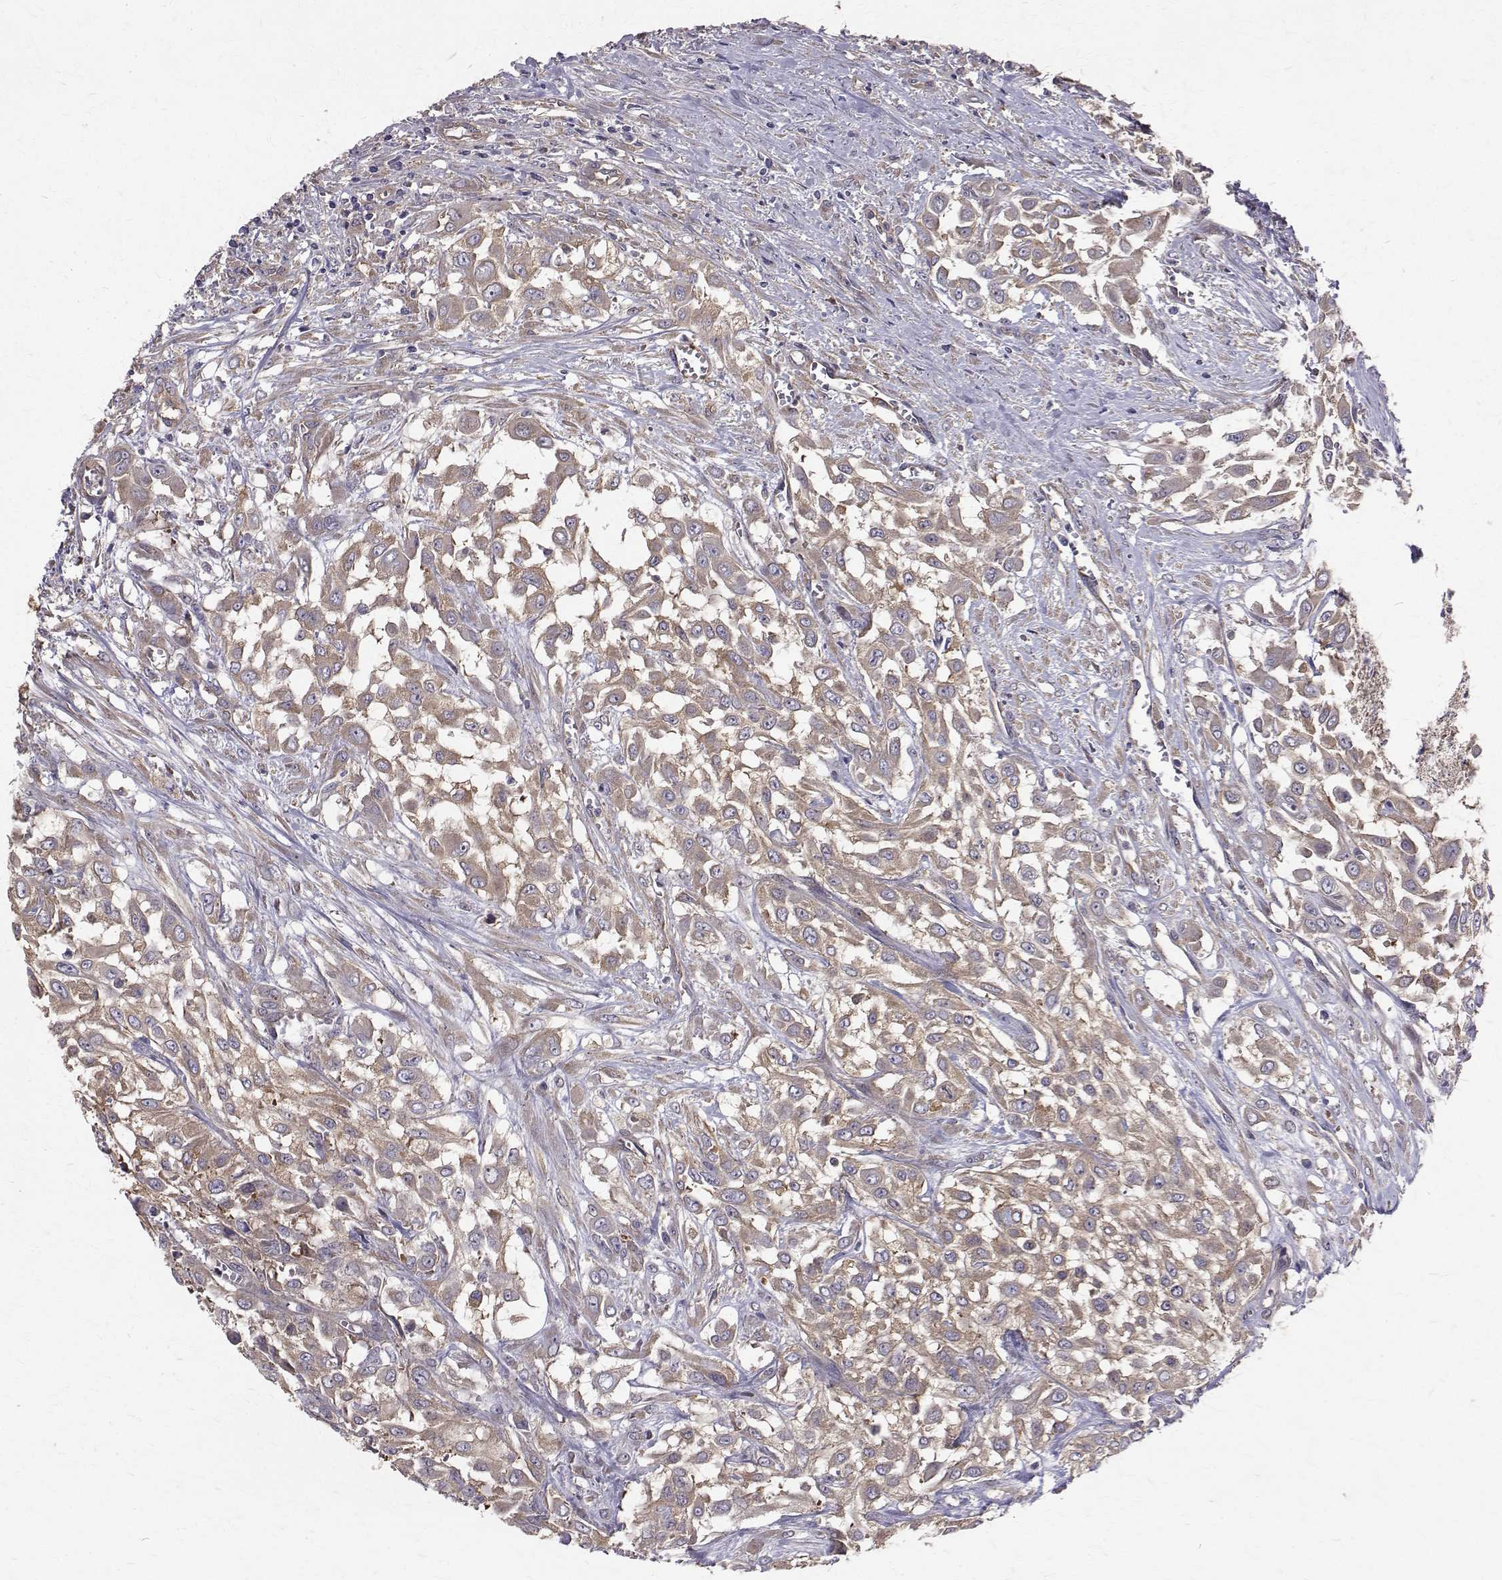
{"staining": {"intensity": "moderate", "quantity": ">75%", "location": "cytoplasmic/membranous"}, "tissue": "urothelial cancer", "cell_type": "Tumor cells", "image_type": "cancer", "snomed": [{"axis": "morphology", "description": "Urothelial carcinoma, High grade"}, {"axis": "topography", "description": "Urinary bladder"}], "caption": "Protein staining of urothelial cancer tissue shows moderate cytoplasmic/membranous positivity in approximately >75% of tumor cells.", "gene": "FARSB", "patient": {"sex": "male", "age": 57}}